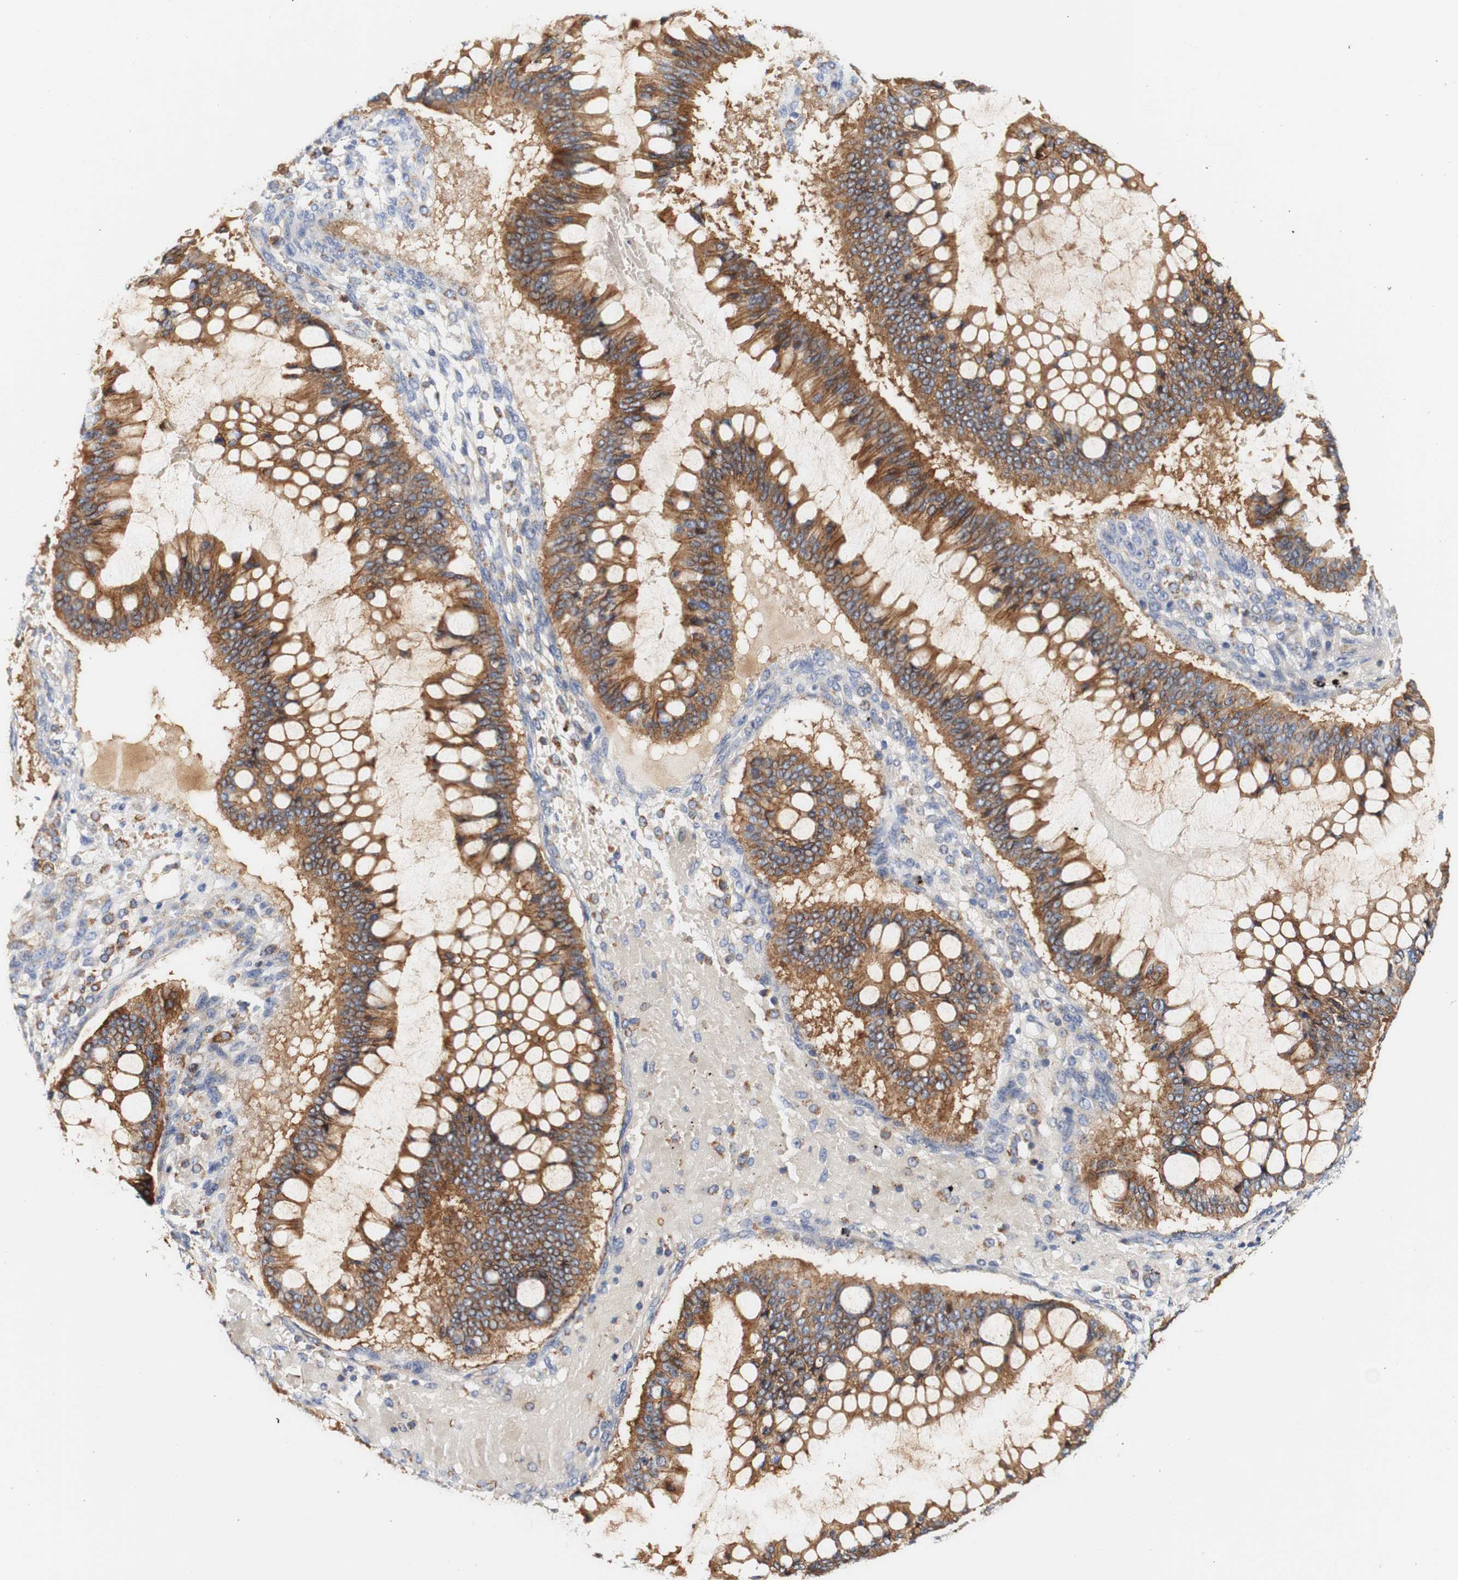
{"staining": {"intensity": "strong", "quantity": ">75%", "location": "cytoplasmic/membranous"}, "tissue": "ovarian cancer", "cell_type": "Tumor cells", "image_type": "cancer", "snomed": [{"axis": "morphology", "description": "Cystadenocarcinoma, mucinous, NOS"}, {"axis": "topography", "description": "Ovary"}], "caption": "Ovarian cancer (mucinous cystadenocarcinoma) stained for a protein (brown) exhibits strong cytoplasmic/membranous positive positivity in approximately >75% of tumor cells.", "gene": "PCDH7", "patient": {"sex": "female", "age": 73}}